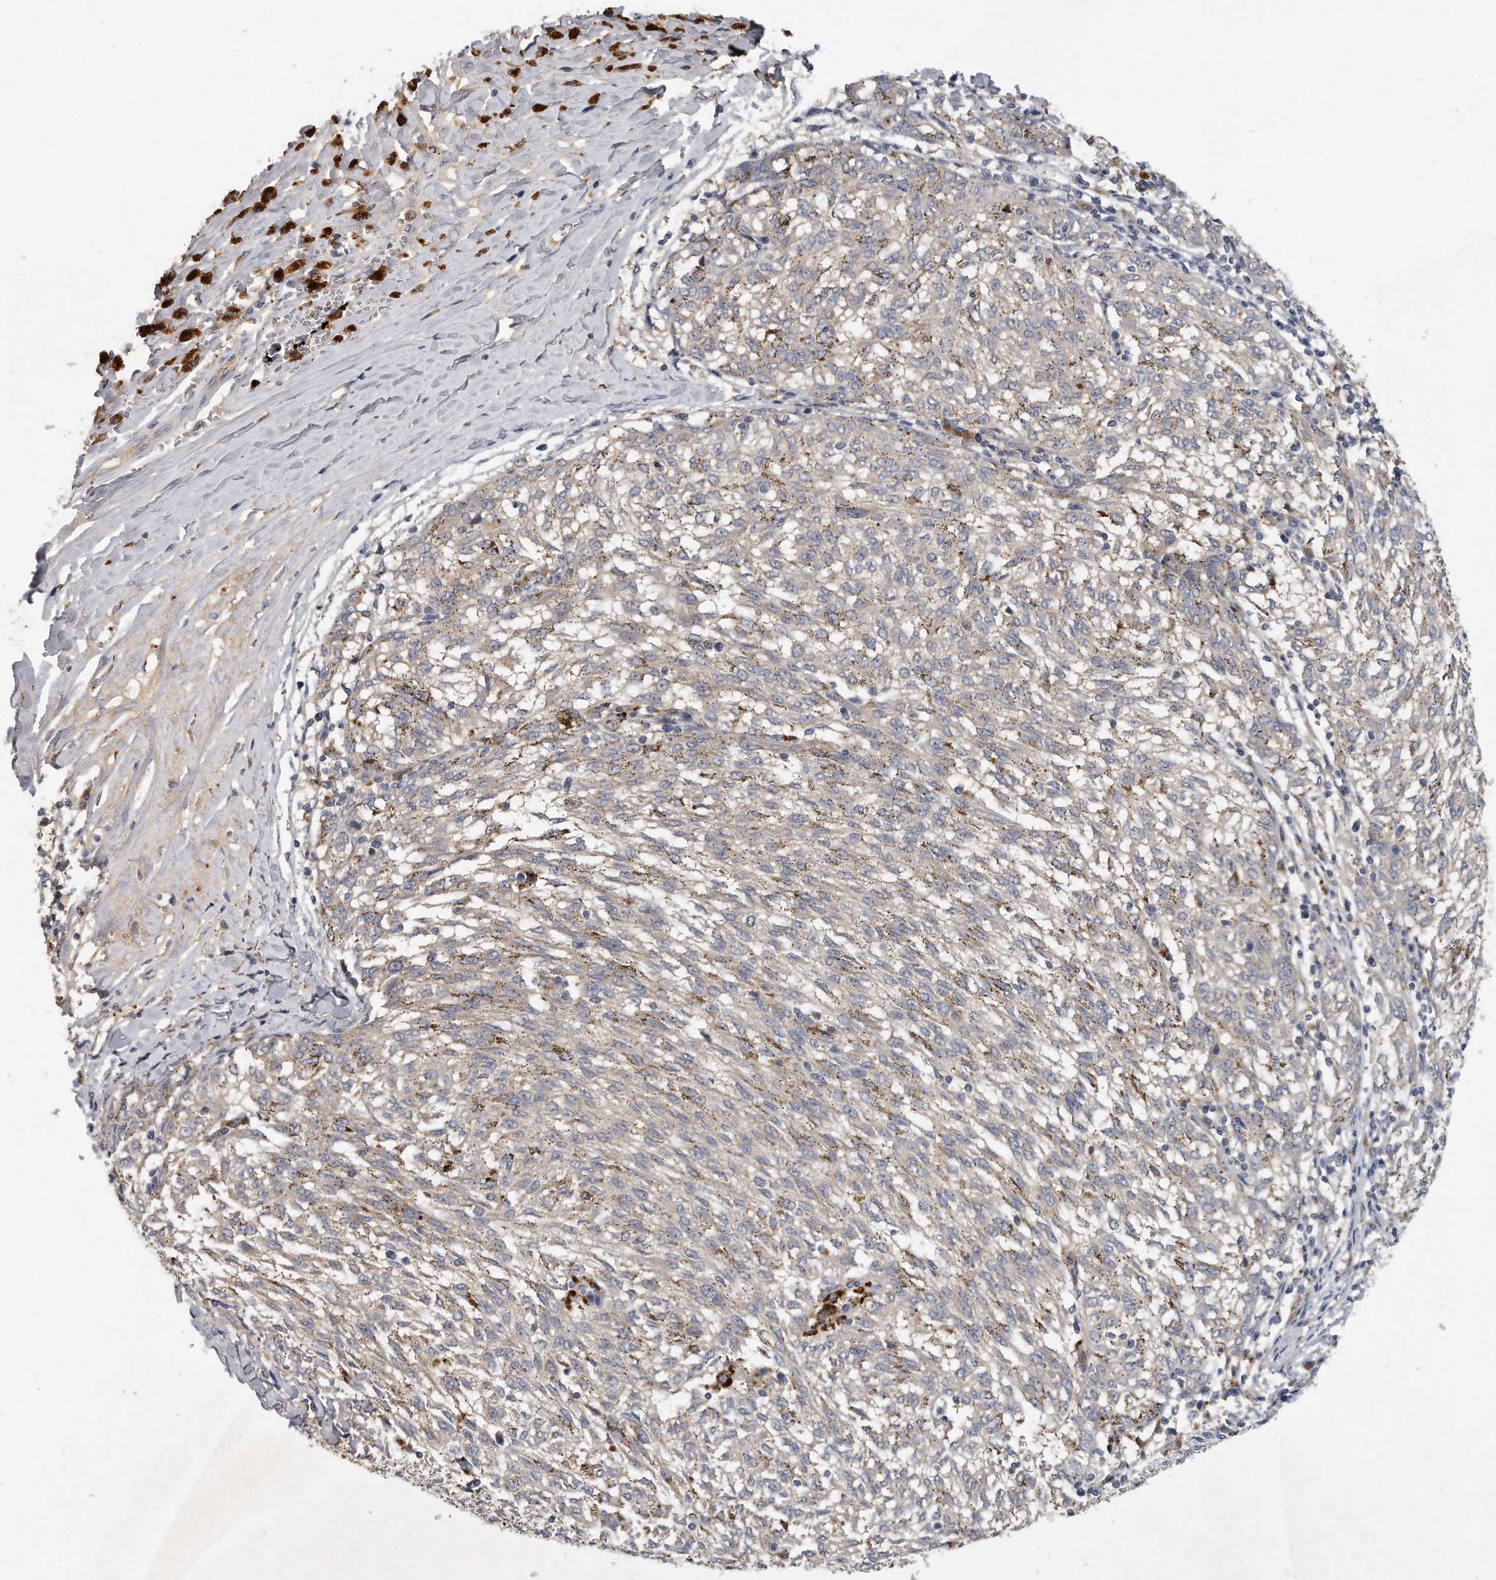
{"staining": {"intensity": "negative", "quantity": "none", "location": "none"}, "tissue": "melanoma", "cell_type": "Tumor cells", "image_type": "cancer", "snomed": [{"axis": "morphology", "description": "Malignant melanoma, NOS"}, {"axis": "topography", "description": "Skin"}], "caption": "Immunohistochemistry of human malignant melanoma reveals no positivity in tumor cells.", "gene": "TRAPPC14", "patient": {"sex": "female", "age": 72}}